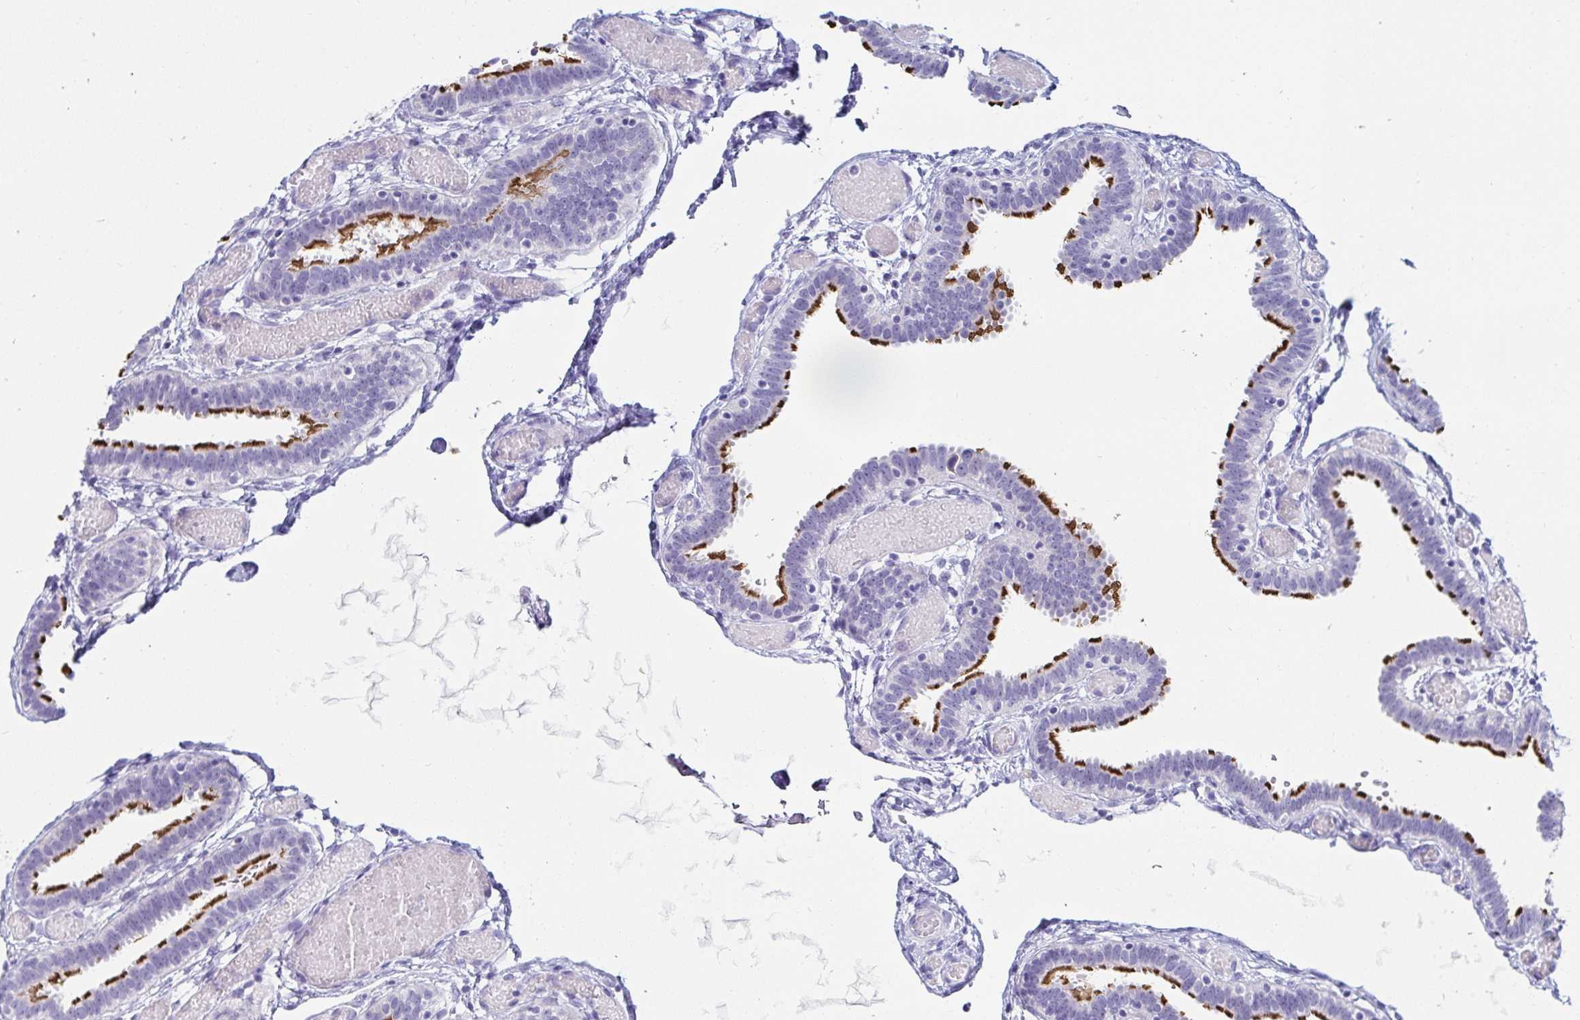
{"staining": {"intensity": "strong", "quantity": "25%-75%", "location": "cytoplasmic/membranous"}, "tissue": "fallopian tube", "cell_type": "Glandular cells", "image_type": "normal", "snomed": [{"axis": "morphology", "description": "Normal tissue, NOS"}, {"axis": "topography", "description": "Fallopian tube"}], "caption": "Strong cytoplasmic/membranous protein staining is present in approximately 25%-75% of glandular cells in fallopian tube.", "gene": "C4orf17", "patient": {"sex": "female", "age": 37}}